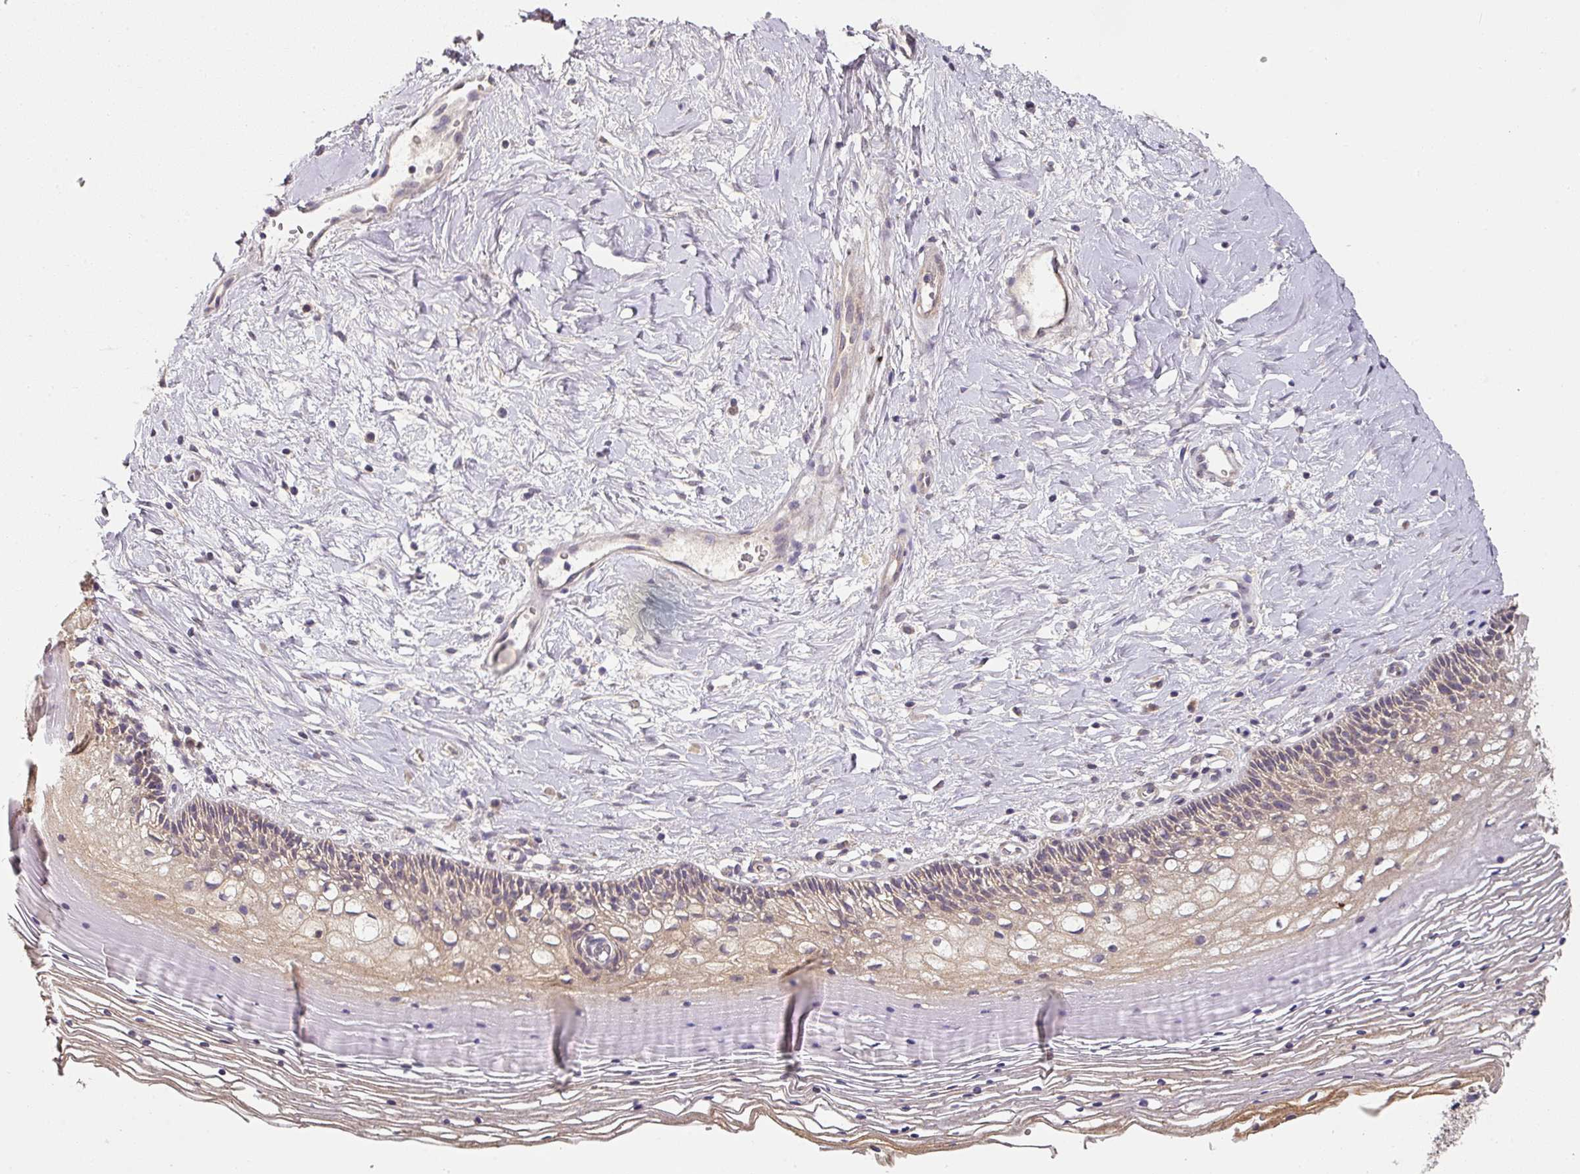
{"staining": {"intensity": "moderate", "quantity": ">75%", "location": "cytoplasmic/membranous"}, "tissue": "cervix", "cell_type": "Glandular cells", "image_type": "normal", "snomed": [{"axis": "morphology", "description": "Normal tissue, NOS"}, {"axis": "topography", "description": "Cervix"}], "caption": "Protein expression analysis of benign human cervix reveals moderate cytoplasmic/membranous staining in about >75% of glandular cells.", "gene": "EXTL3", "patient": {"sex": "female", "age": 36}}